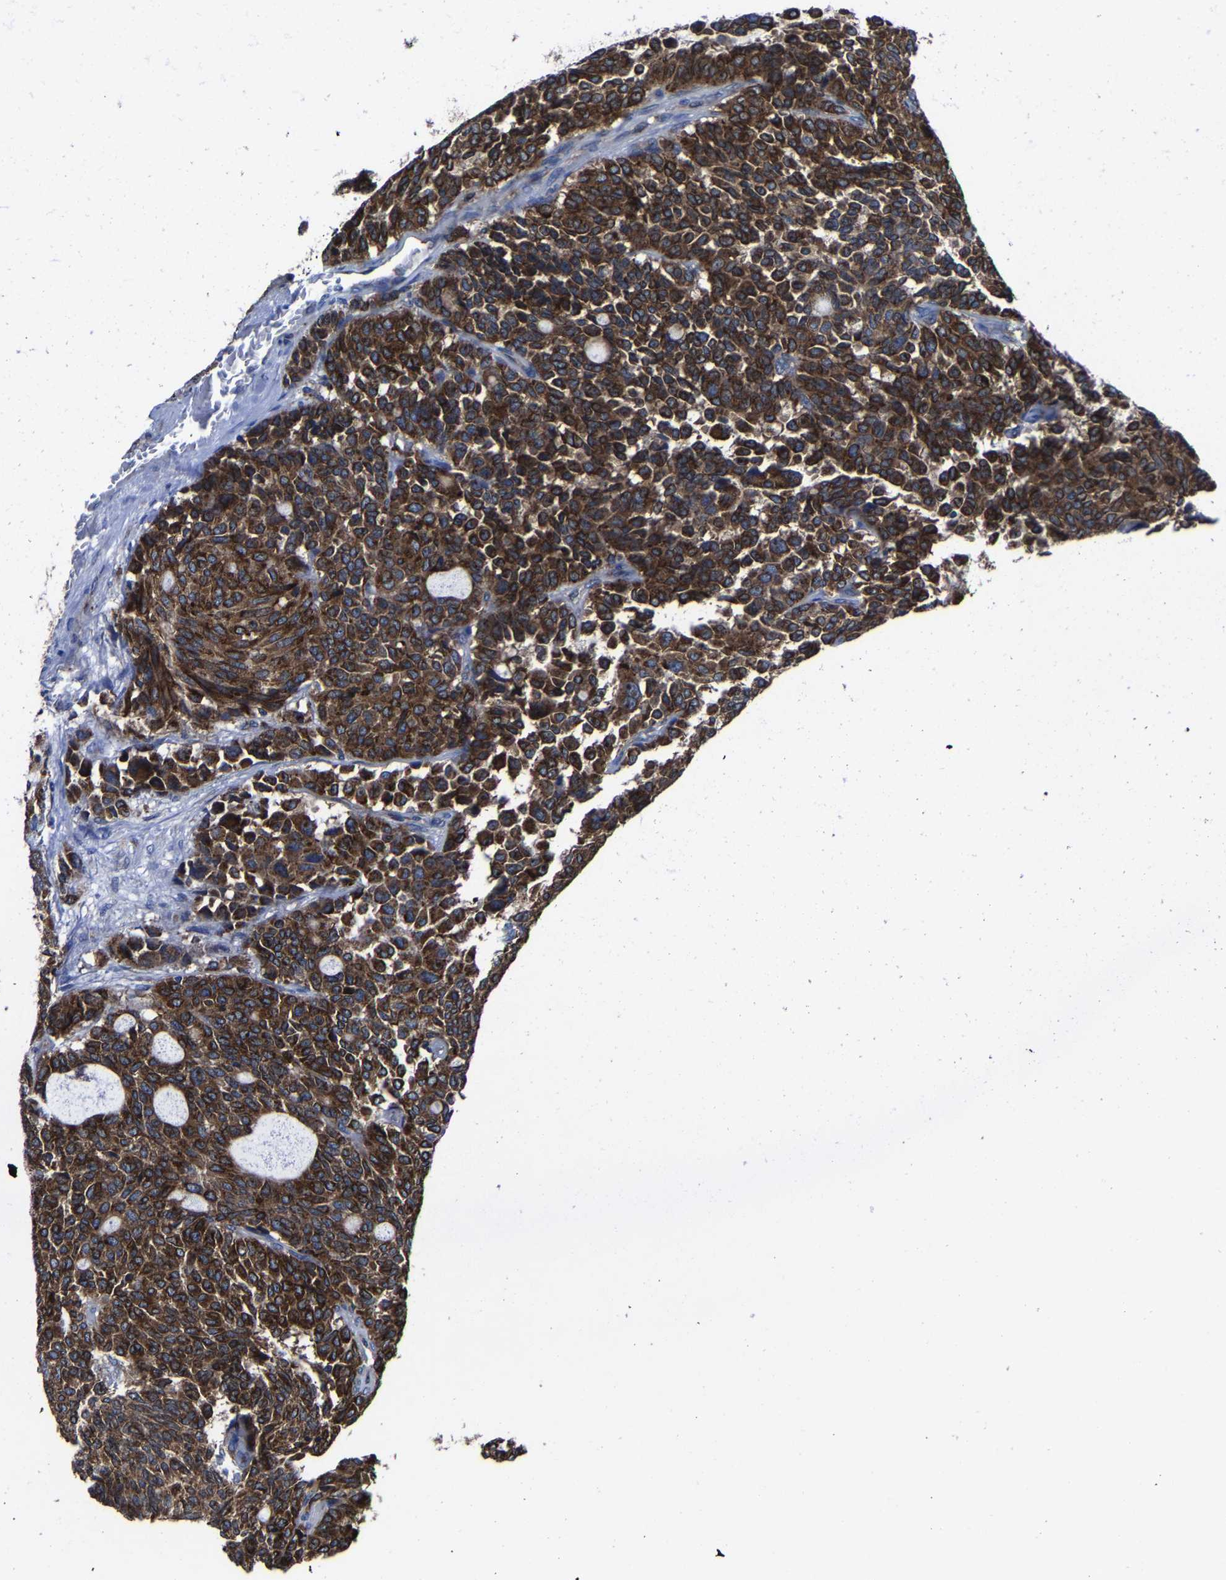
{"staining": {"intensity": "strong", "quantity": ">75%", "location": "cytoplasmic/membranous"}, "tissue": "carcinoid", "cell_type": "Tumor cells", "image_type": "cancer", "snomed": [{"axis": "morphology", "description": "Carcinoid, malignant, NOS"}, {"axis": "topography", "description": "Pancreas"}], "caption": "Approximately >75% of tumor cells in human carcinoid show strong cytoplasmic/membranous protein staining as visualized by brown immunohistochemical staining.", "gene": "EBAG9", "patient": {"sex": "female", "age": 54}}